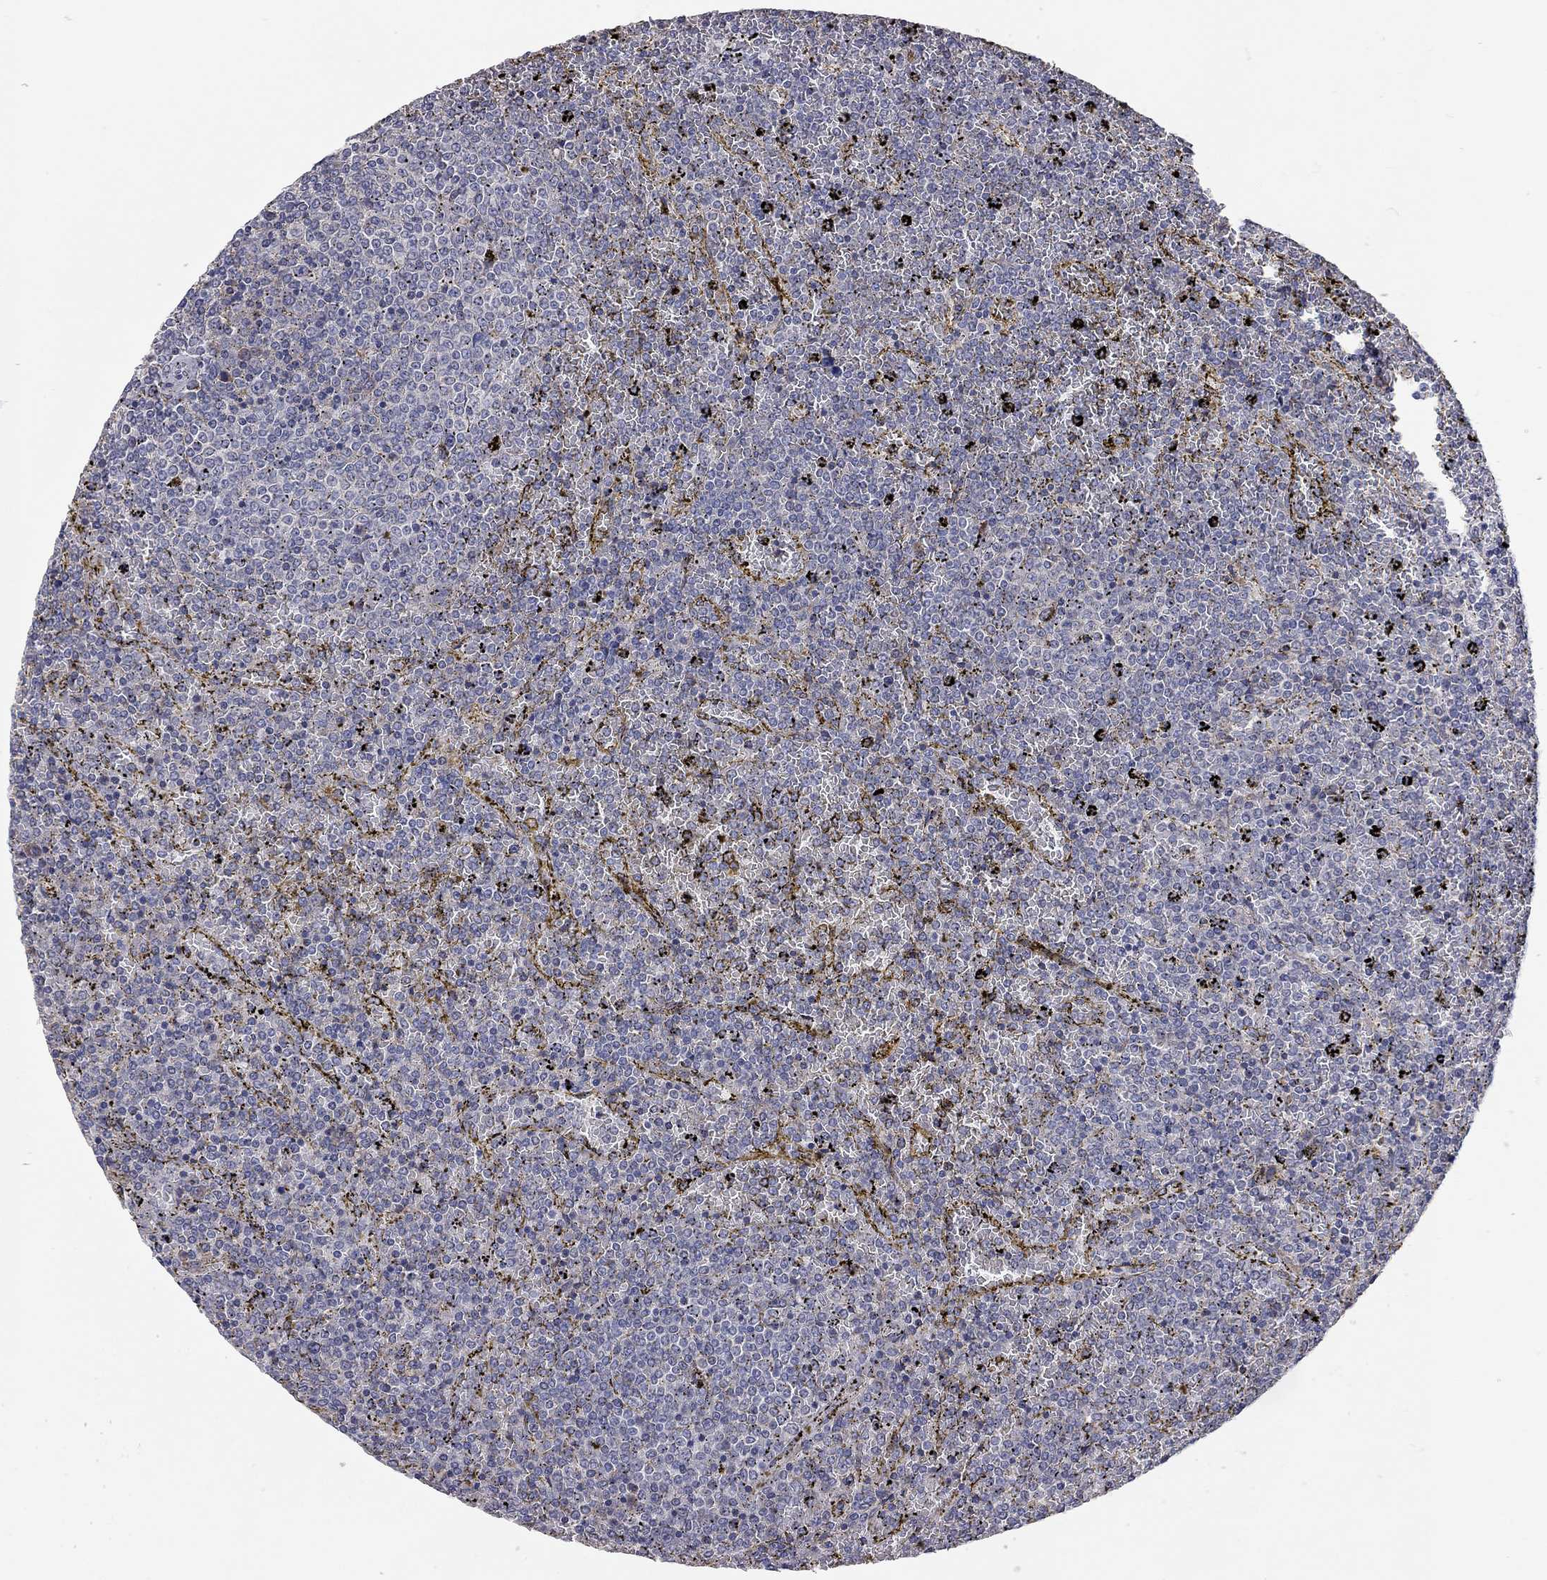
{"staining": {"intensity": "negative", "quantity": "none", "location": "none"}, "tissue": "lymphoma", "cell_type": "Tumor cells", "image_type": "cancer", "snomed": [{"axis": "morphology", "description": "Malignant lymphoma, non-Hodgkin's type, Low grade"}, {"axis": "topography", "description": "Spleen"}], "caption": "Human lymphoma stained for a protein using immunohistochemistry reveals no positivity in tumor cells.", "gene": "XAGE2", "patient": {"sex": "female", "age": 77}}